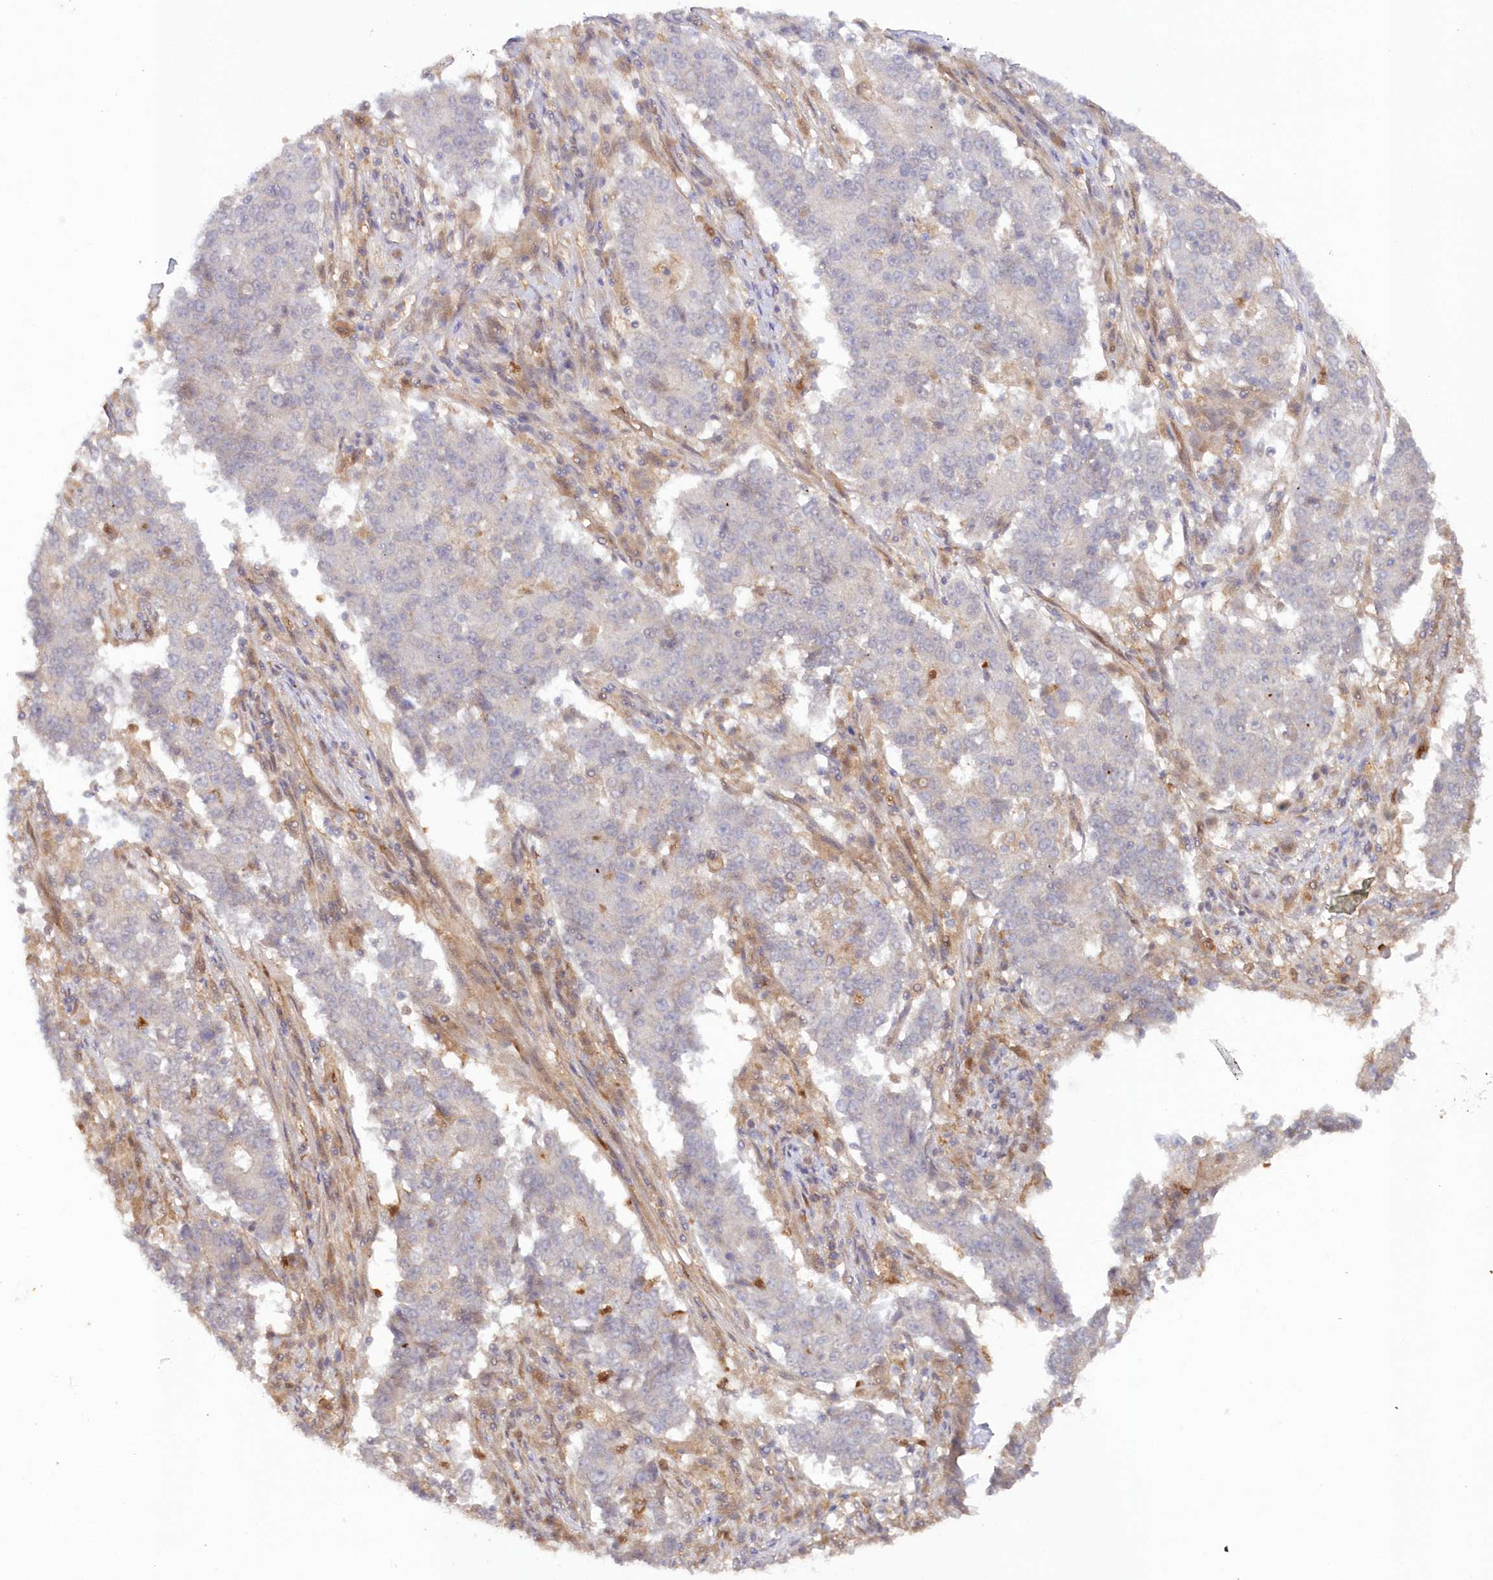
{"staining": {"intensity": "negative", "quantity": "none", "location": "none"}, "tissue": "stomach cancer", "cell_type": "Tumor cells", "image_type": "cancer", "snomed": [{"axis": "morphology", "description": "Adenocarcinoma, NOS"}, {"axis": "topography", "description": "Stomach"}], "caption": "Image shows no significant protein expression in tumor cells of stomach cancer (adenocarcinoma).", "gene": "GBE1", "patient": {"sex": "male", "age": 59}}